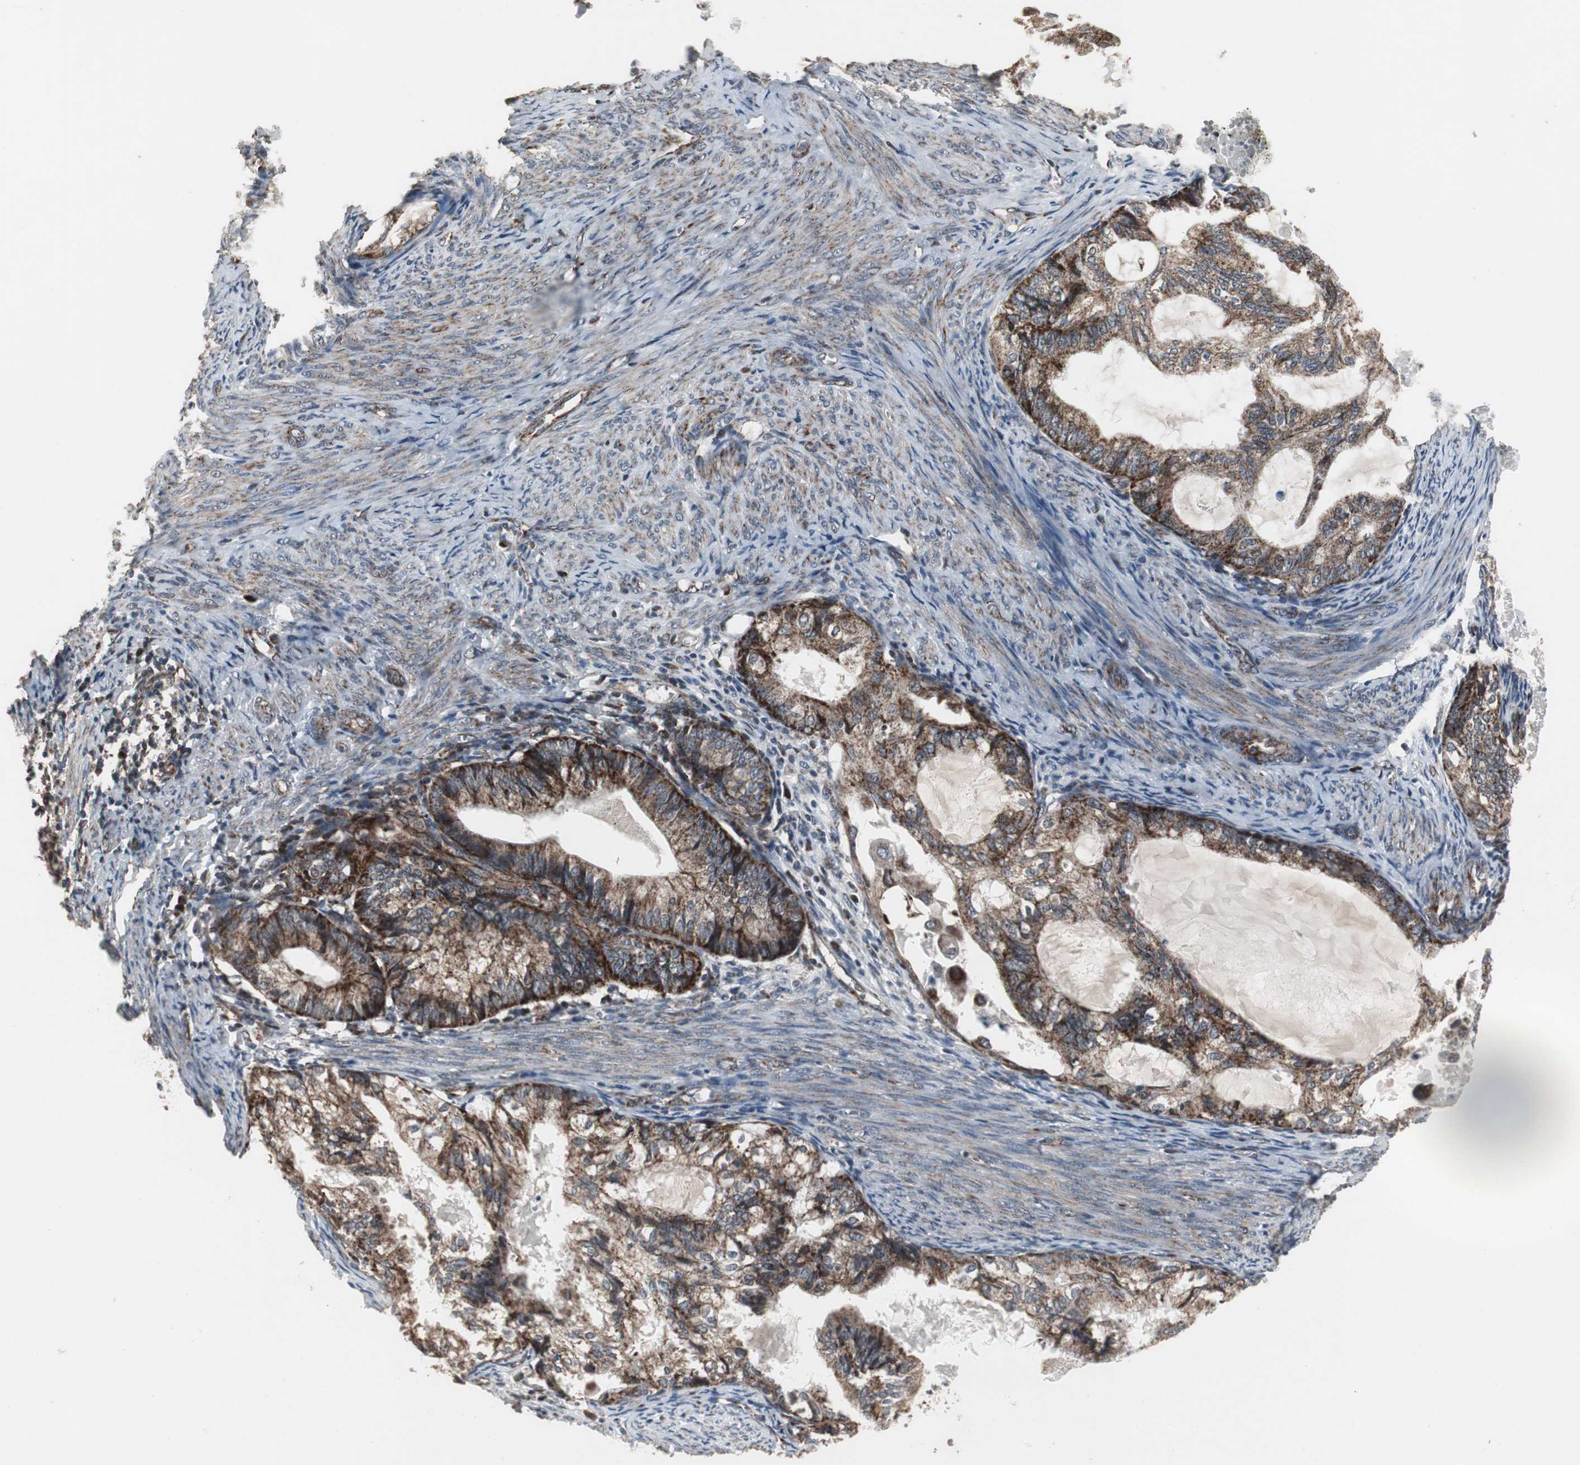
{"staining": {"intensity": "strong", "quantity": ">75%", "location": "cytoplasmic/membranous"}, "tissue": "cervical cancer", "cell_type": "Tumor cells", "image_type": "cancer", "snomed": [{"axis": "morphology", "description": "Normal tissue, NOS"}, {"axis": "morphology", "description": "Adenocarcinoma, NOS"}, {"axis": "topography", "description": "Cervix"}, {"axis": "topography", "description": "Endometrium"}], "caption": "High-magnification brightfield microscopy of adenocarcinoma (cervical) stained with DAB (3,3'-diaminobenzidine) (brown) and counterstained with hematoxylin (blue). tumor cells exhibit strong cytoplasmic/membranous positivity is seen in about>75% of cells.", "gene": "MRPL40", "patient": {"sex": "female", "age": 86}}